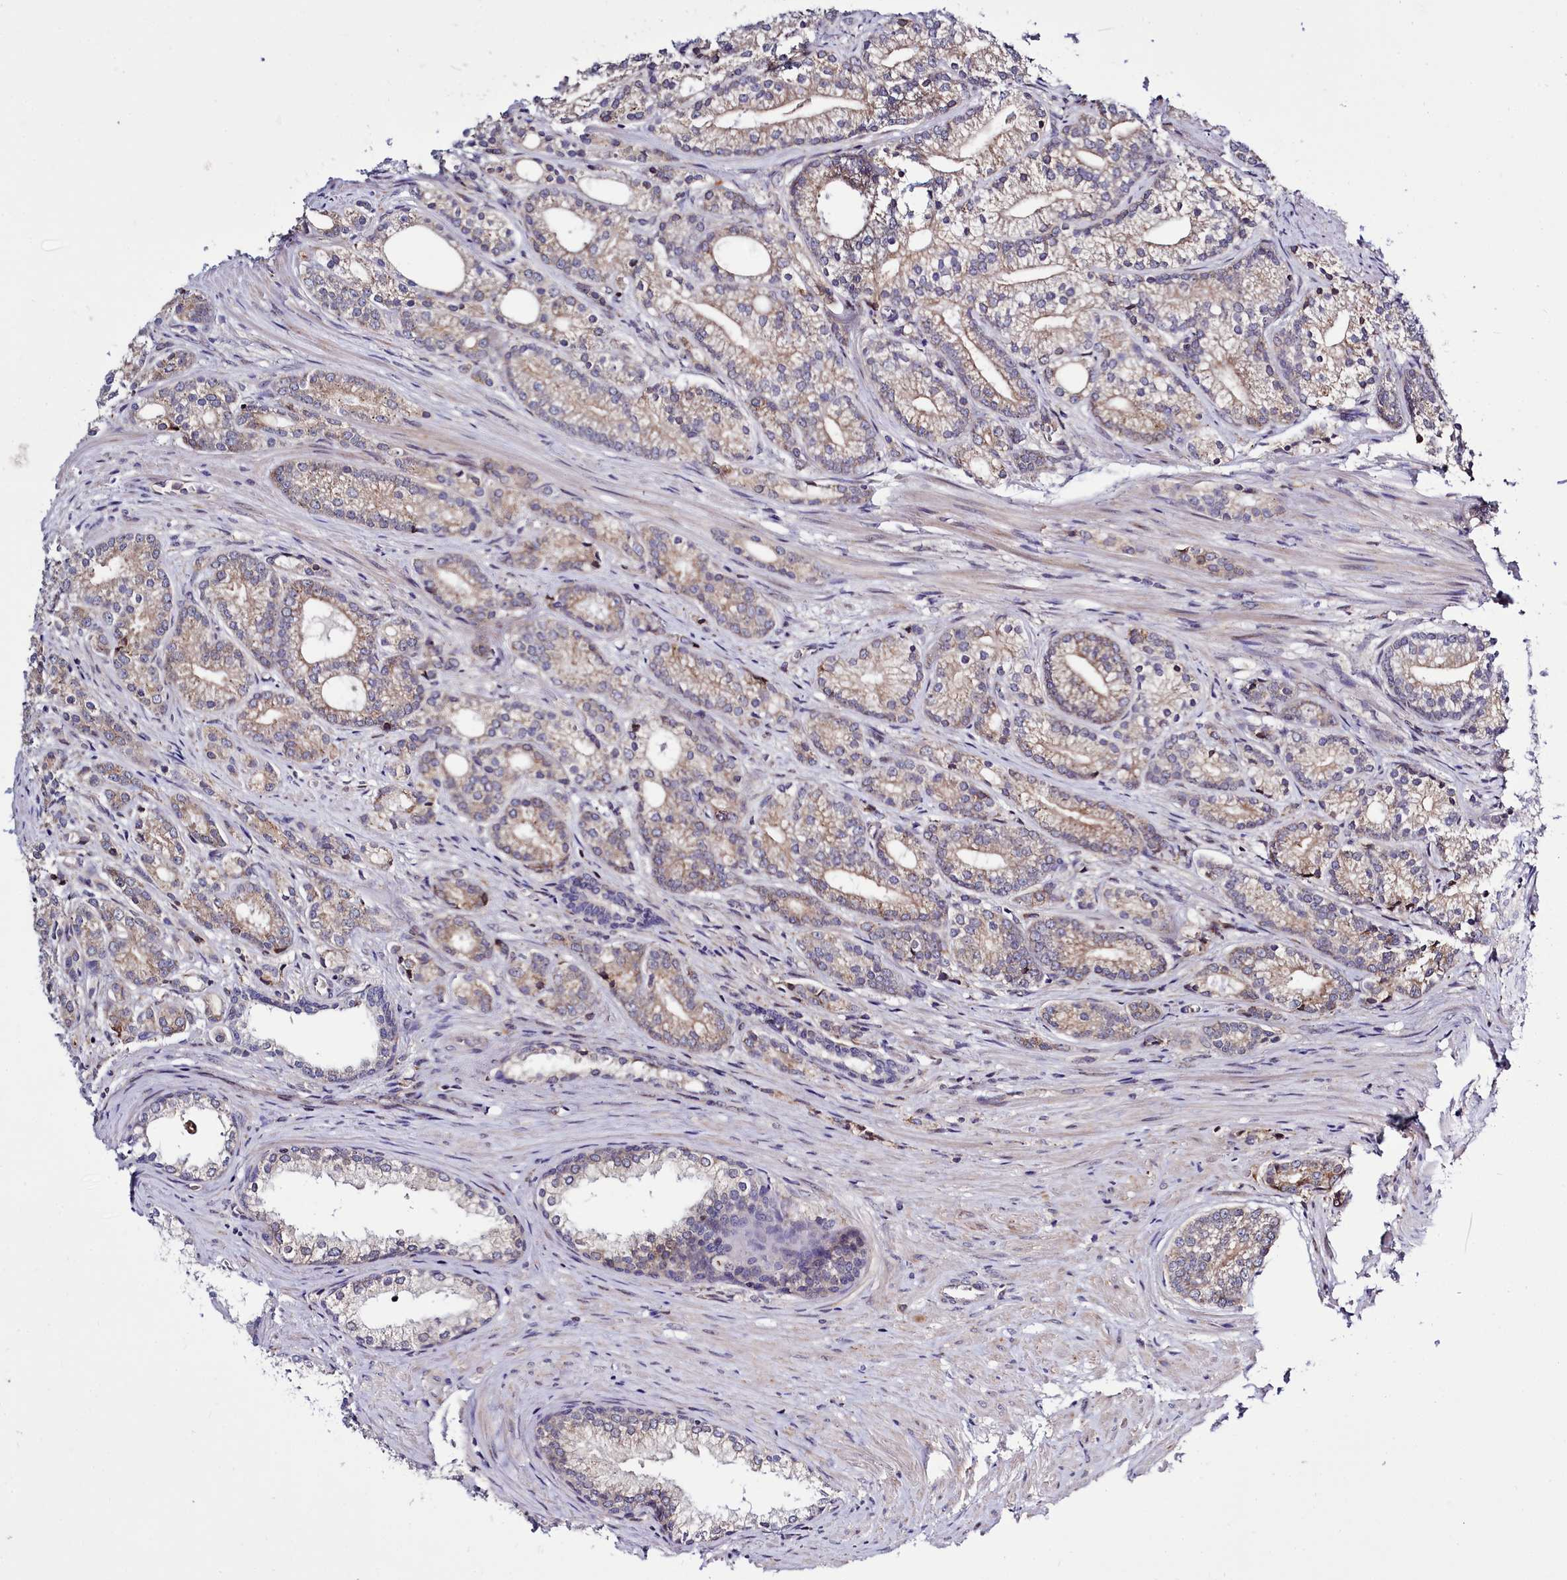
{"staining": {"intensity": "weak", "quantity": ">75%", "location": "cytoplasmic/membranous"}, "tissue": "prostate cancer", "cell_type": "Tumor cells", "image_type": "cancer", "snomed": [{"axis": "morphology", "description": "Adenocarcinoma, Low grade"}, {"axis": "topography", "description": "Prostate"}], "caption": "Immunohistochemical staining of human prostate cancer demonstrates low levels of weak cytoplasmic/membranous protein expression in approximately >75% of tumor cells. (DAB (3,3'-diaminobenzidine) IHC with brightfield microscopy, high magnification).", "gene": "RAPGEF4", "patient": {"sex": "male", "age": 71}}